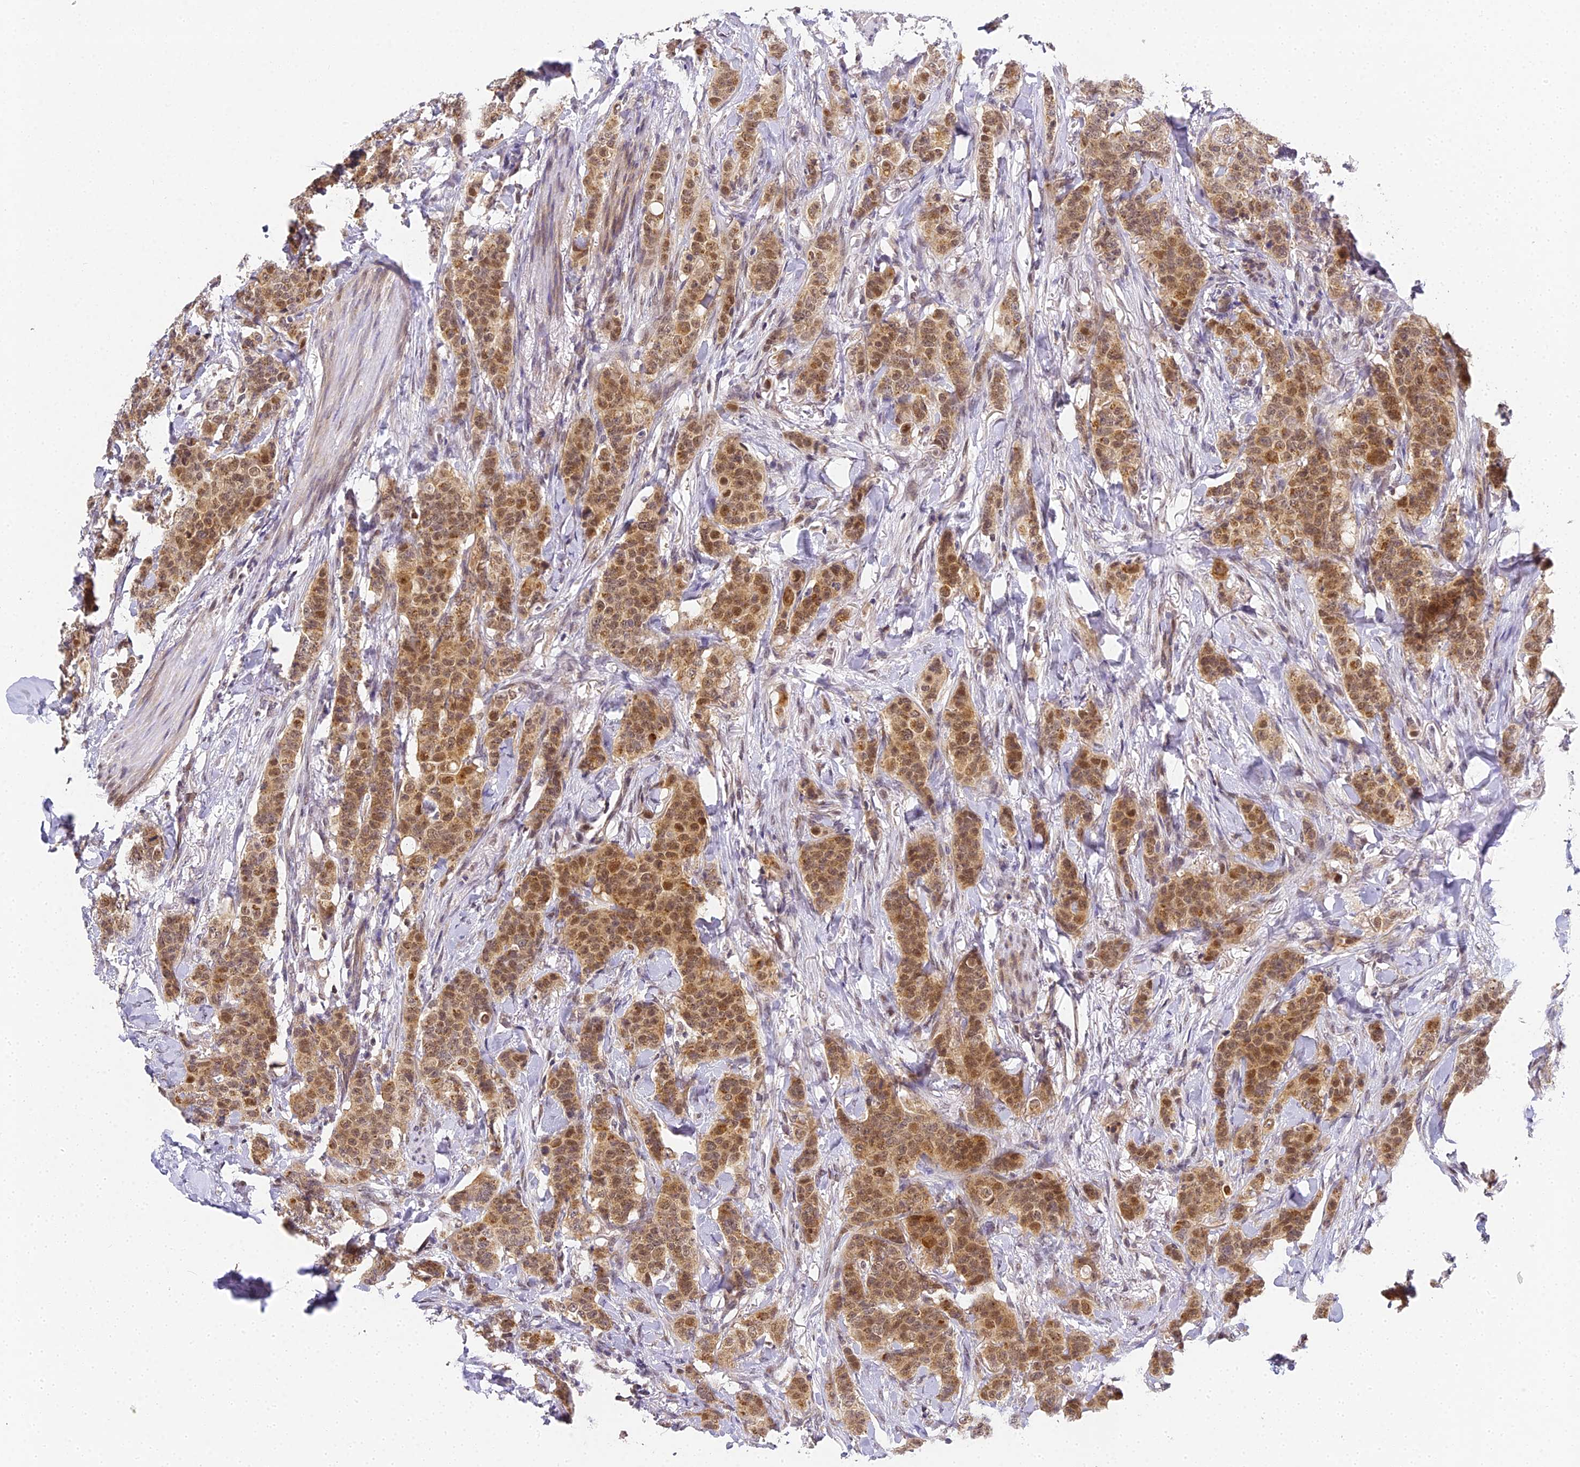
{"staining": {"intensity": "moderate", "quantity": ">75%", "location": "cytoplasmic/membranous,nuclear"}, "tissue": "breast cancer", "cell_type": "Tumor cells", "image_type": "cancer", "snomed": [{"axis": "morphology", "description": "Duct carcinoma"}, {"axis": "topography", "description": "Breast"}], "caption": "Protein expression analysis of breast cancer reveals moderate cytoplasmic/membranous and nuclear staining in approximately >75% of tumor cells. Nuclei are stained in blue.", "gene": "DNAAF10", "patient": {"sex": "female", "age": 40}}